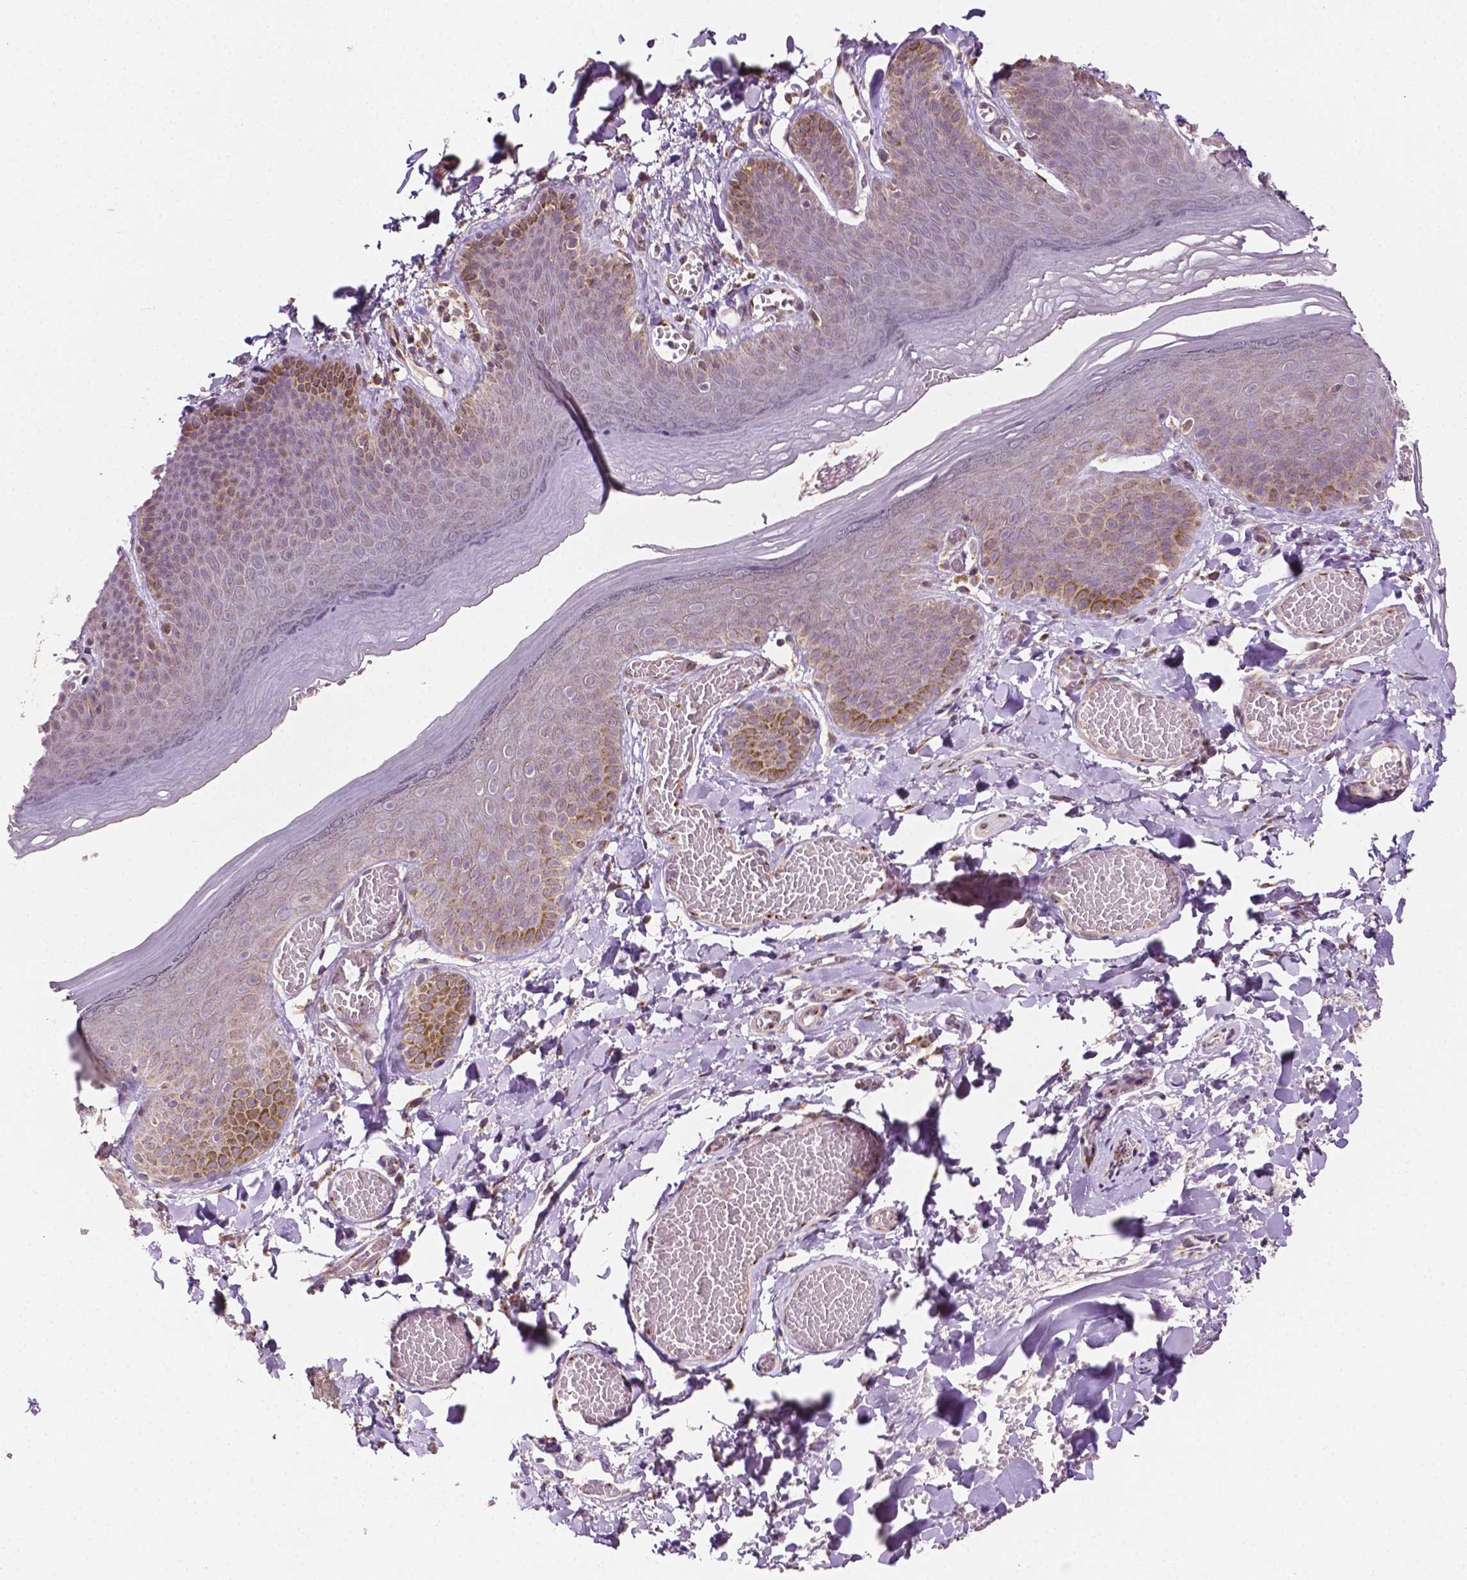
{"staining": {"intensity": "moderate", "quantity": "25%-75%", "location": "cytoplasmic/membranous"}, "tissue": "skin", "cell_type": "Epidermal cells", "image_type": "normal", "snomed": [{"axis": "morphology", "description": "Normal tissue, NOS"}, {"axis": "topography", "description": "Anal"}], "caption": "A high-resolution image shows immunohistochemistry staining of unremarkable skin, which demonstrates moderate cytoplasmic/membranous positivity in about 25%-75% of epidermal cells.", "gene": "EBAG9", "patient": {"sex": "male", "age": 53}}